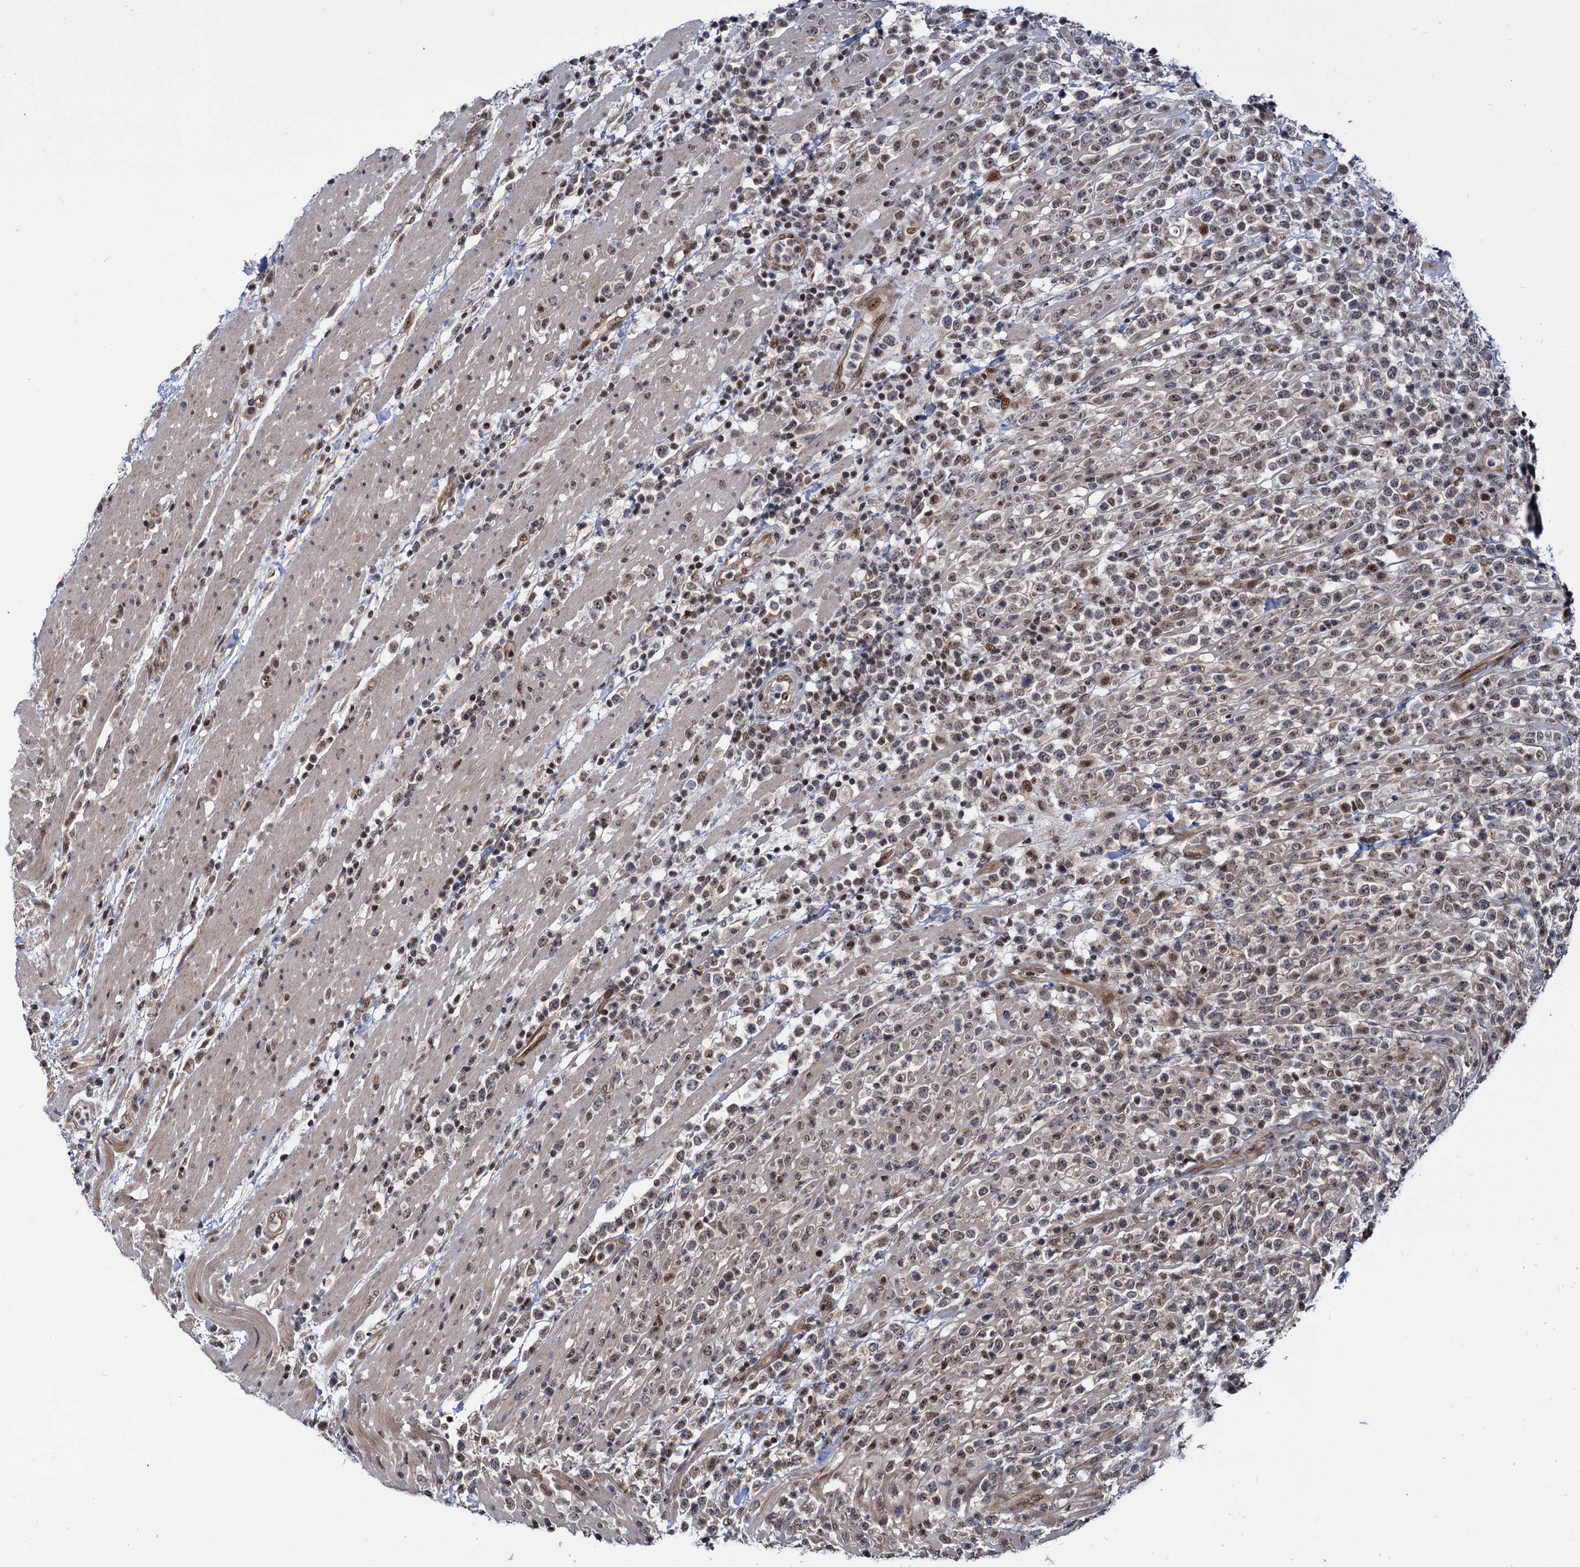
{"staining": {"intensity": "weak", "quantity": ">75%", "location": "nuclear"}, "tissue": "lymphoma", "cell_type": "Tumor cells", "image_type": "cancer", "snomed": [{"axis": "morphology", "description": "Malignant lymphoma, non-Hodgkin's type, High grade"}, {"axis": "topography", "description": "Colon"}], "caption": "This histopathology image shows immunohistochemistry staining of human high-grade malignant lymphoma, non-Hodgkin's type, with low weak nuclear staining in approximately >75% of tumor cells.", "gene": "UBLCP1", "patient": {"sex": "female", "age": 53}}